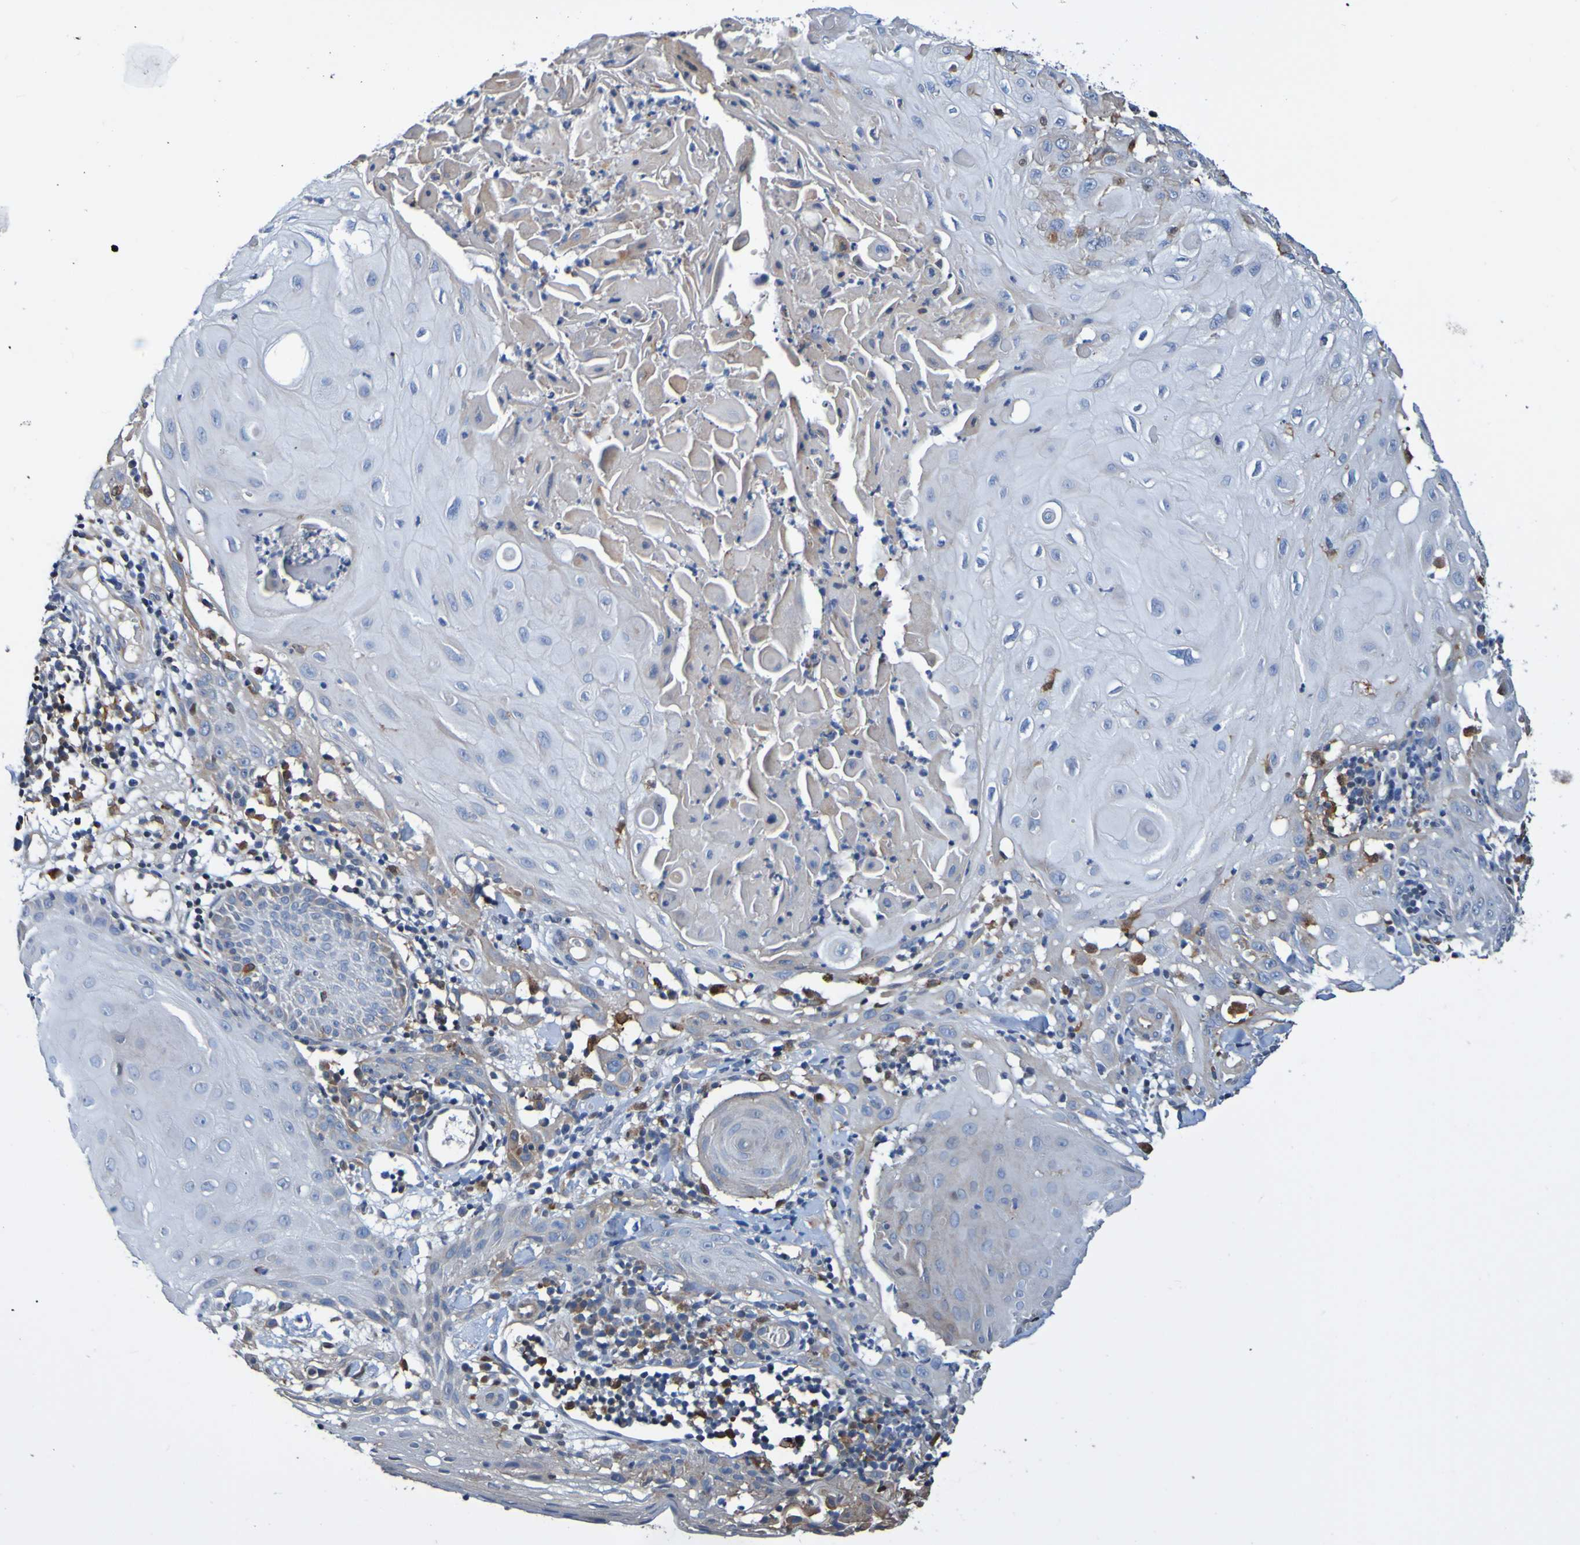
{"staining": {"intensity": "weak", "quantity": ">75%", "location": "cytoplasmic/membranous"}, "tissue": "skin cancer", "cell_type": "Tumor cells", "image_type": "cancer", "snomed": [{"axis": "morphology", "description": "Squamous cell carcinoma, NOS"}, {"axis": "topography", "description": "Skin"}], "caption": "Immunohistochemistry image of human skin cancer stained for a protein (brown), which displays low levels of weak cytoplasmic/membranous positivity in approximately >75% of tumor cells.", "gene": "METAP2", "patient": {"sex": "male", "age": 24}}